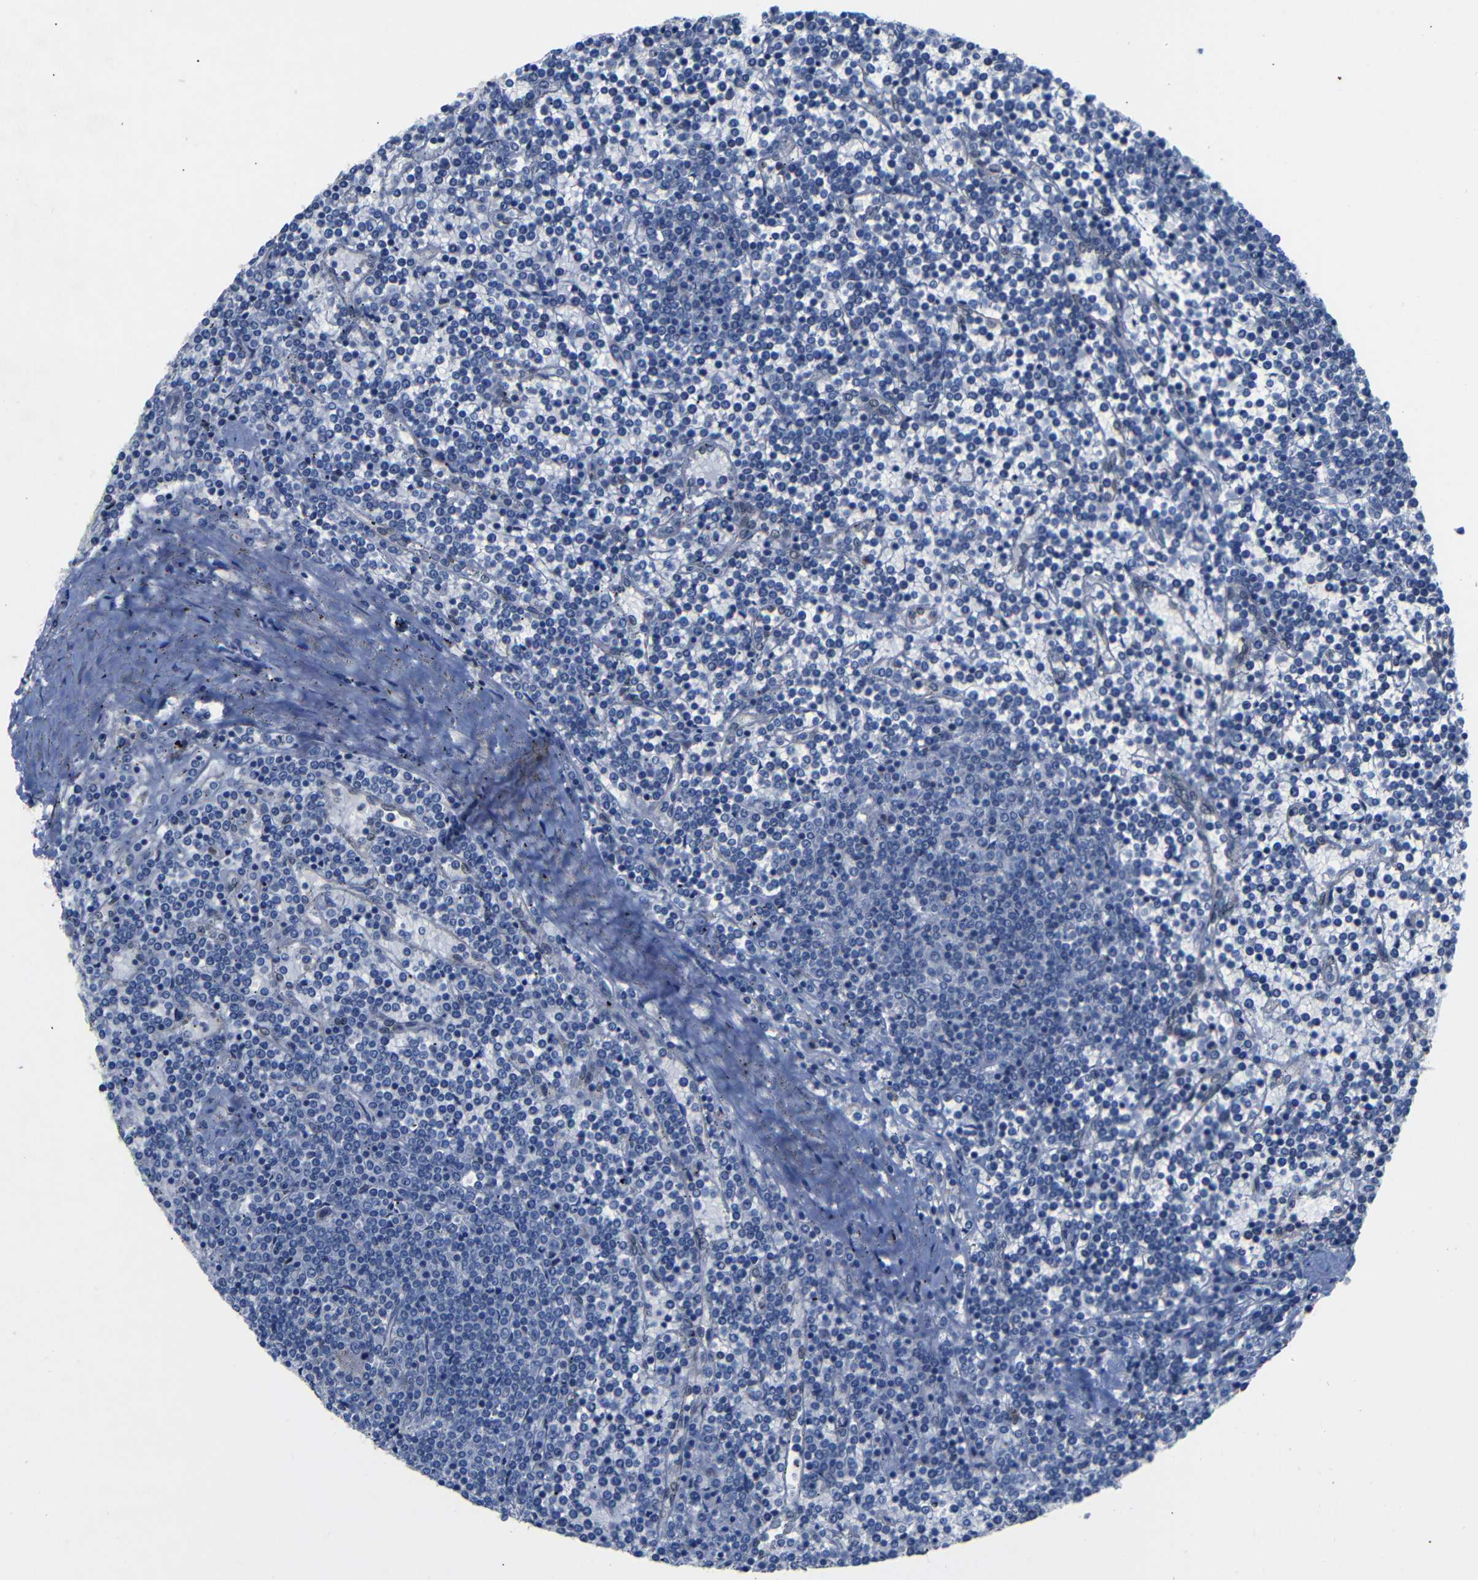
{"staining": {"intensity": "negative", "quantity": "none", "location": "none"}, "tissue": "lymphoma", "cell_type": "Tumor cells", "image_type": "cancer", "snomed": [{"axis": "morphology", "description": "Malignant lymphoma, non-Hodgkin's type, Low grade"}, {"axis": "topography", "description": "Spleen"}], "caption": "Image shows no protein staining in tumor cells of low-grade malignant lymphoma, non-Hodgkin's type tissue.", "gene": "YAP1", "patient": {"sex": "female", "age": 19}}